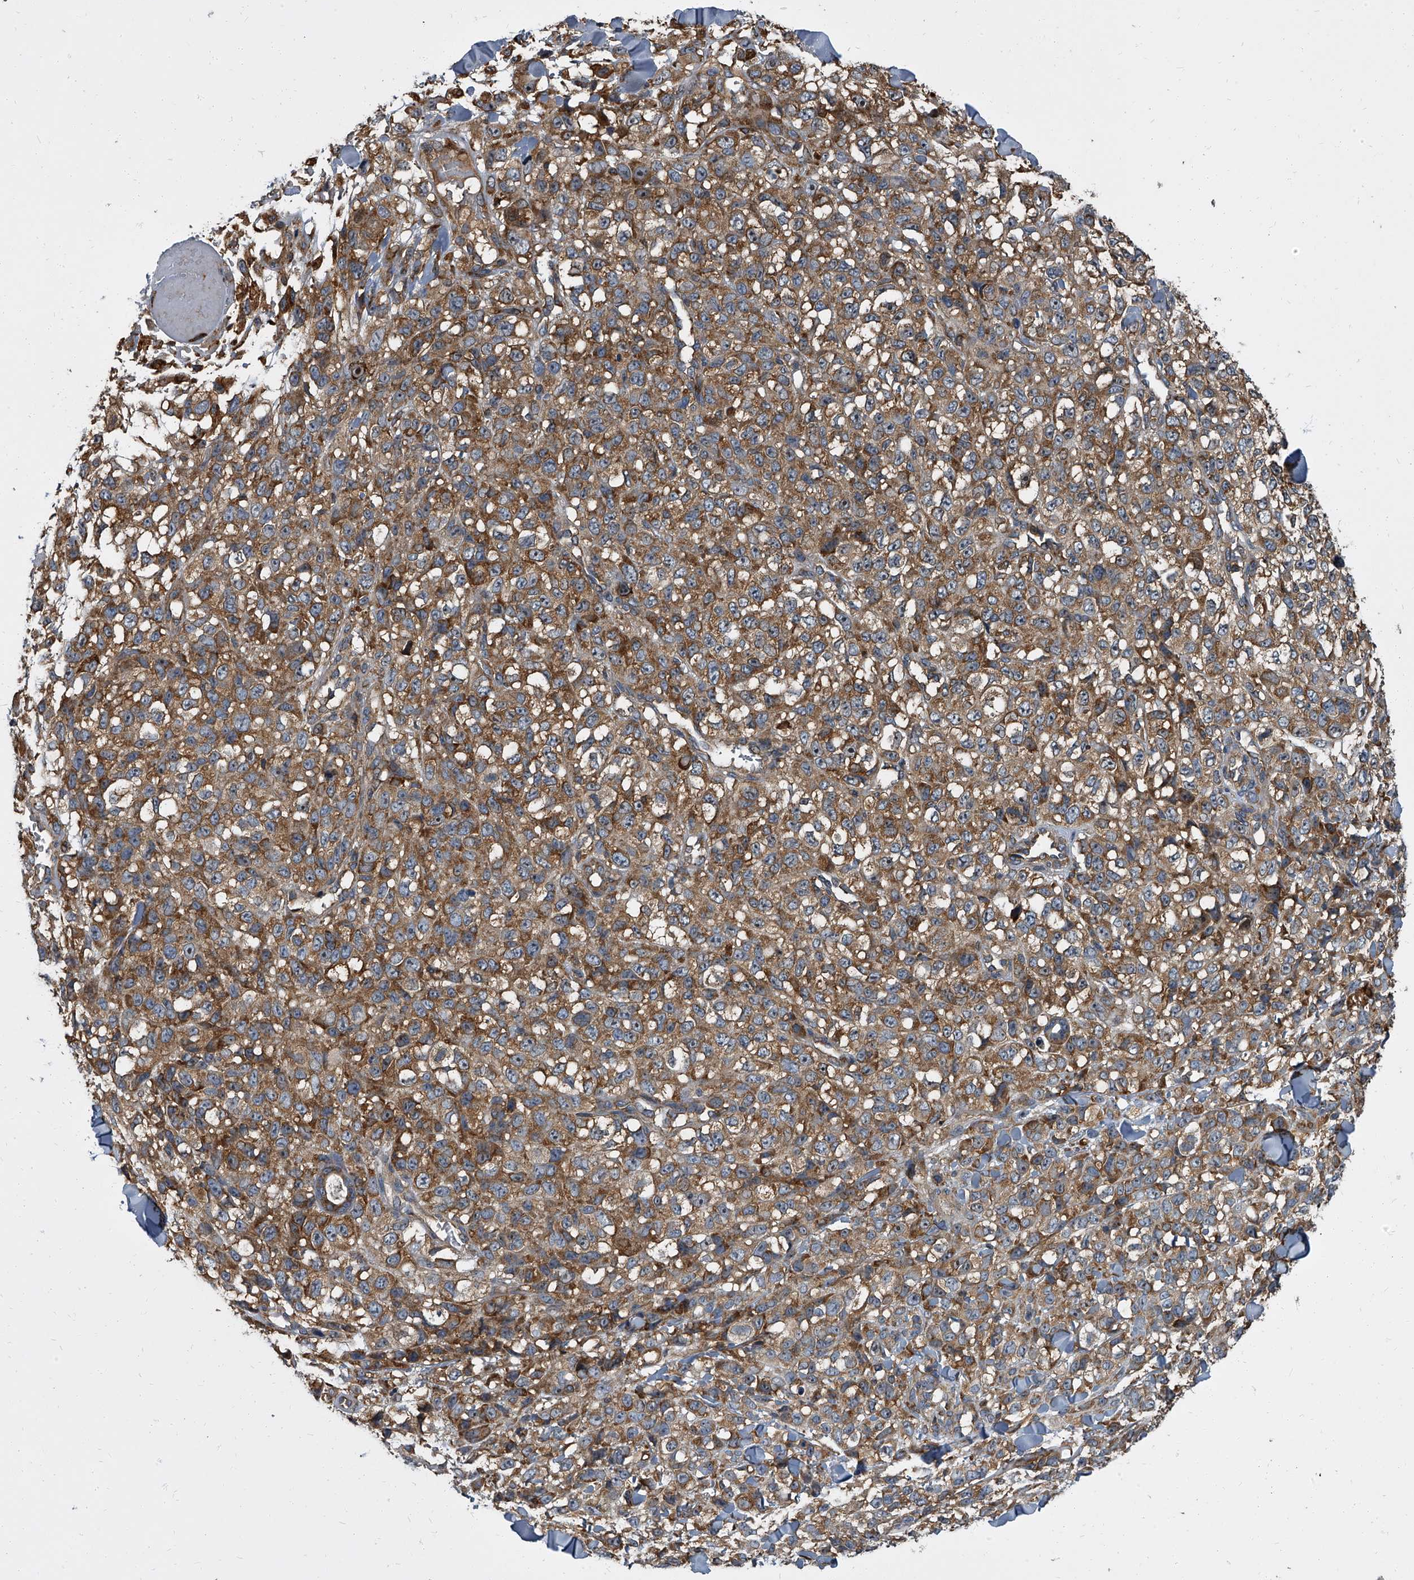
{"staining": {"intensity": "moderate", "quantity": ">75%", "location": "cytoplasmic/membranous"}, "tissue": "melanoma", "cell_type": "Tumor cells", "image_type": "cancer", "snomed": [{"axis": "morphology", "description": "Malignant melanoma, Metastatic site"}, {"axis": "topography", "description": "Skin"}], "caption": "Immunohistochemistry (IHC) of malignant melanoma (metastatic site) exhibits medium levels of moderate cytoplasmic/membranous expression in approximately >75% of tumor cells.", "gene": "CDV3", "patient": {"sex": "female", "age": 72}}